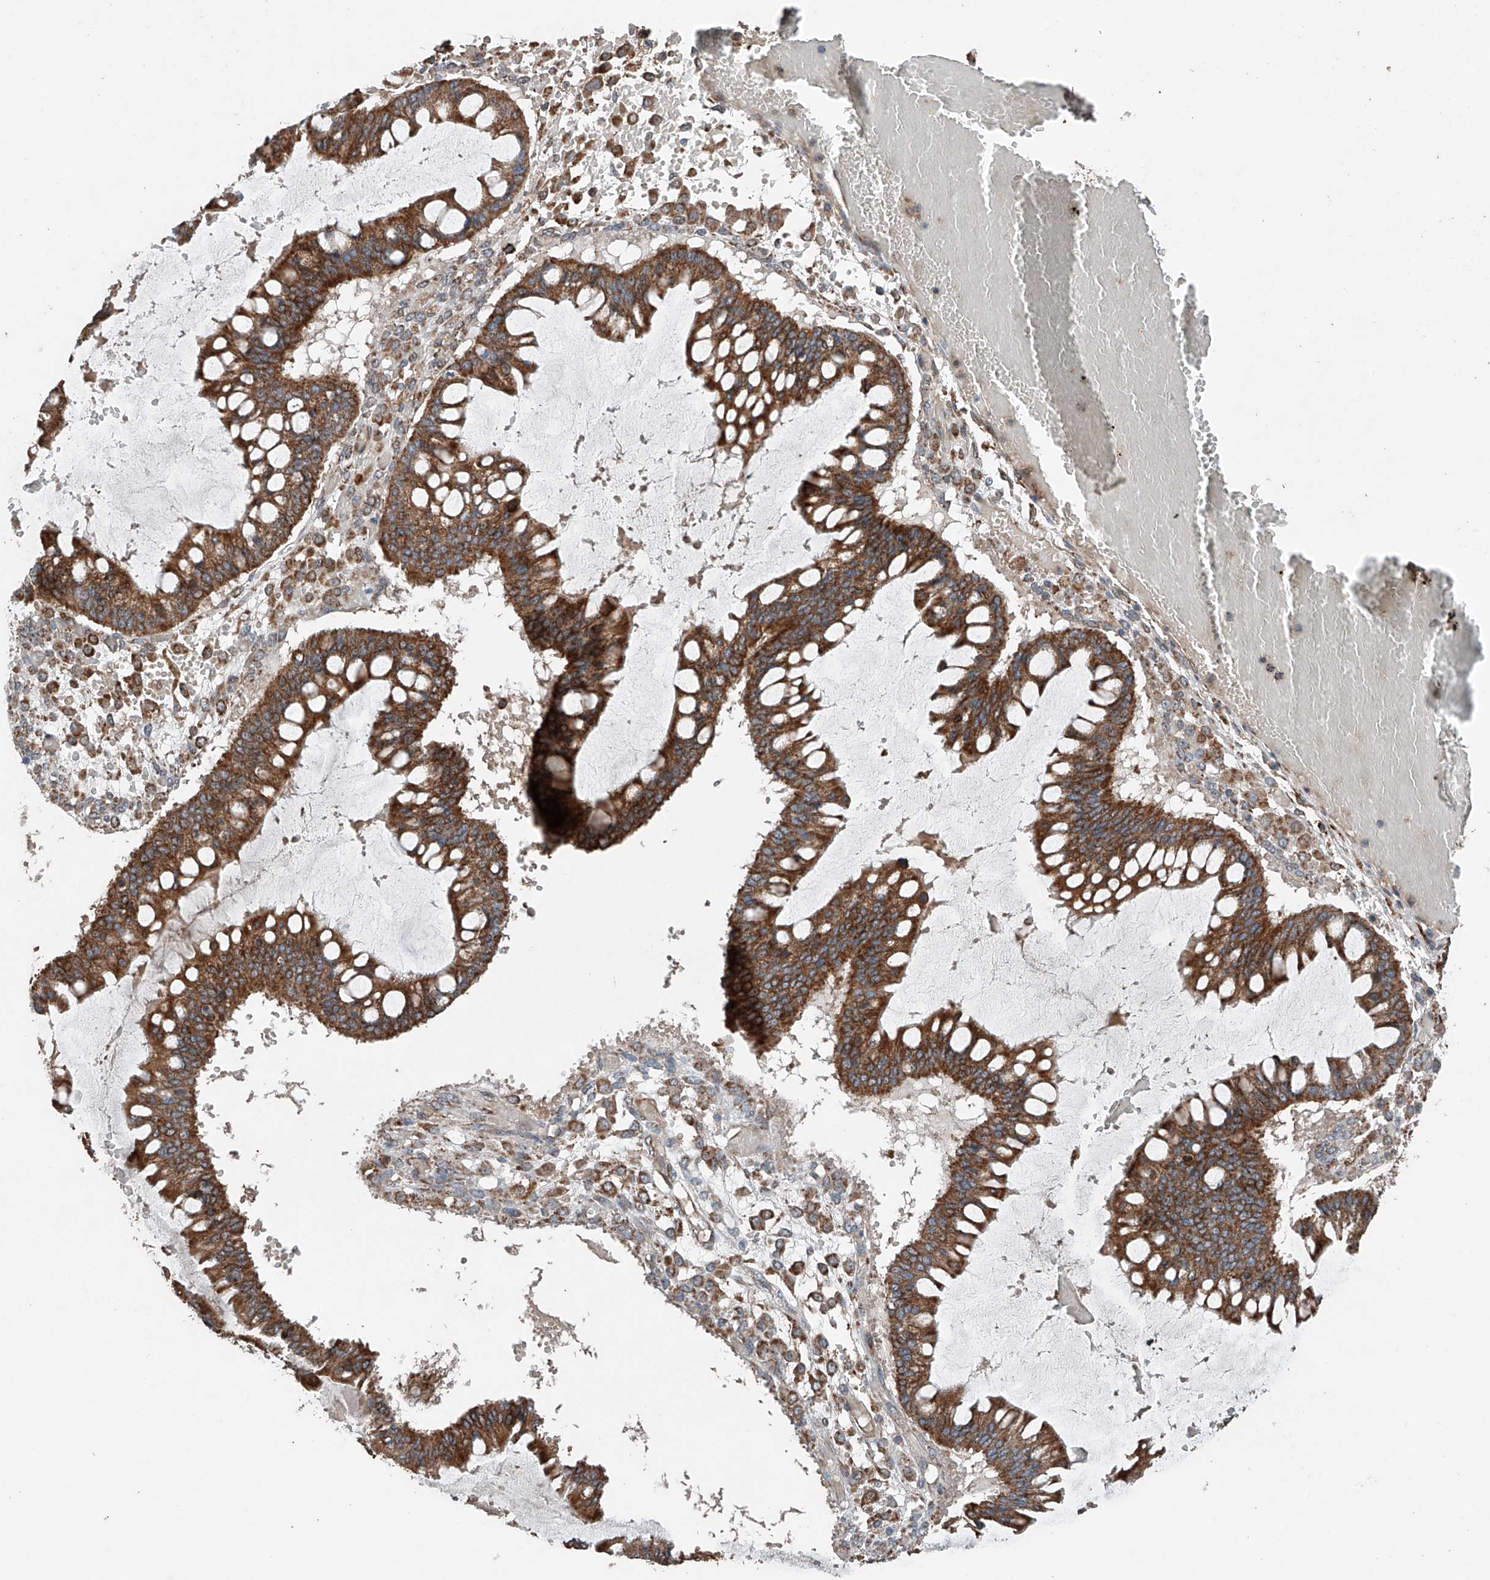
{"staining": {"intensity": "moderate", "quantity": ">75%", "location": "cytoplasmic/membranous"}, "tissue": "ovarian cancer", "cell_type": "Tumor cells", "image_type": "cancer", "snomed": [{"axis": "morphology", "description": "Cystadenocarcinoma, mucinous, NOS"}, {"axis": "topography", "description": "Ovary"}], "caption": "Protein analysis of ovarian mucinous cystadenocarcinoma tissue reveals moderate cytoplasmic/membranous positivity in about >75% of tumor cells.", "gene": "AP4B1", "patient": {"sex": "female", "age": 73}}